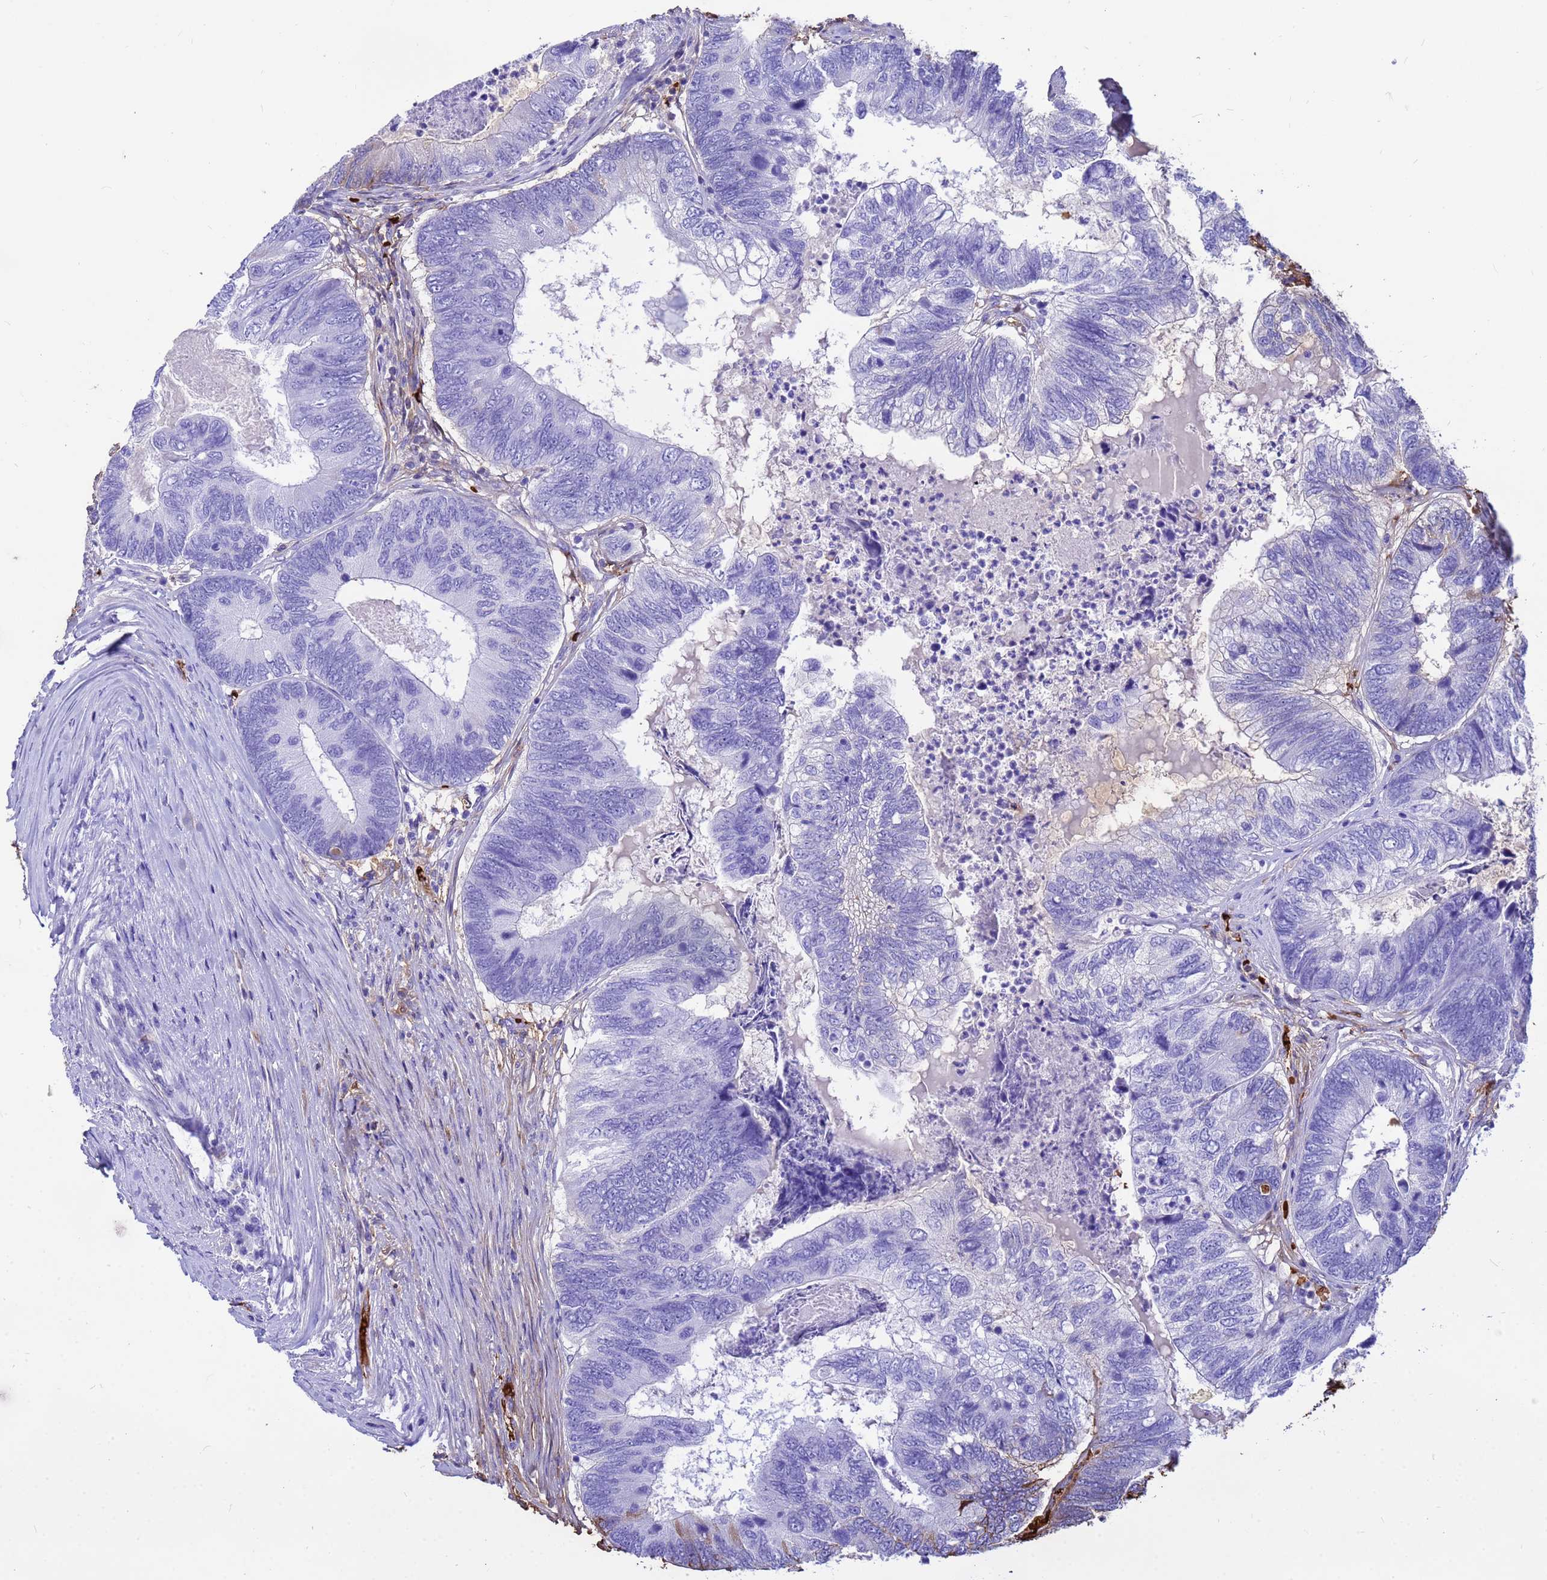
{"staining": {"intensity": "weak", "quantity": "<25%", "location": "cytoplasmic/membranous"}, "tissue": "colorectal cancer", "cell_type": "Tumor cells", "image_type": "cancer", "snomed": [{"axis": "morphology", "description": "Adenocarcinoma, NOS"}, {"axis": "topography", "description": "Colon"}], "caption": "The photomicrograph displays no staining of tumor cells in adenocarcinoma (colorectal).", "gene": "HBA2", "patient": {"sex": "female", "age": 67}}